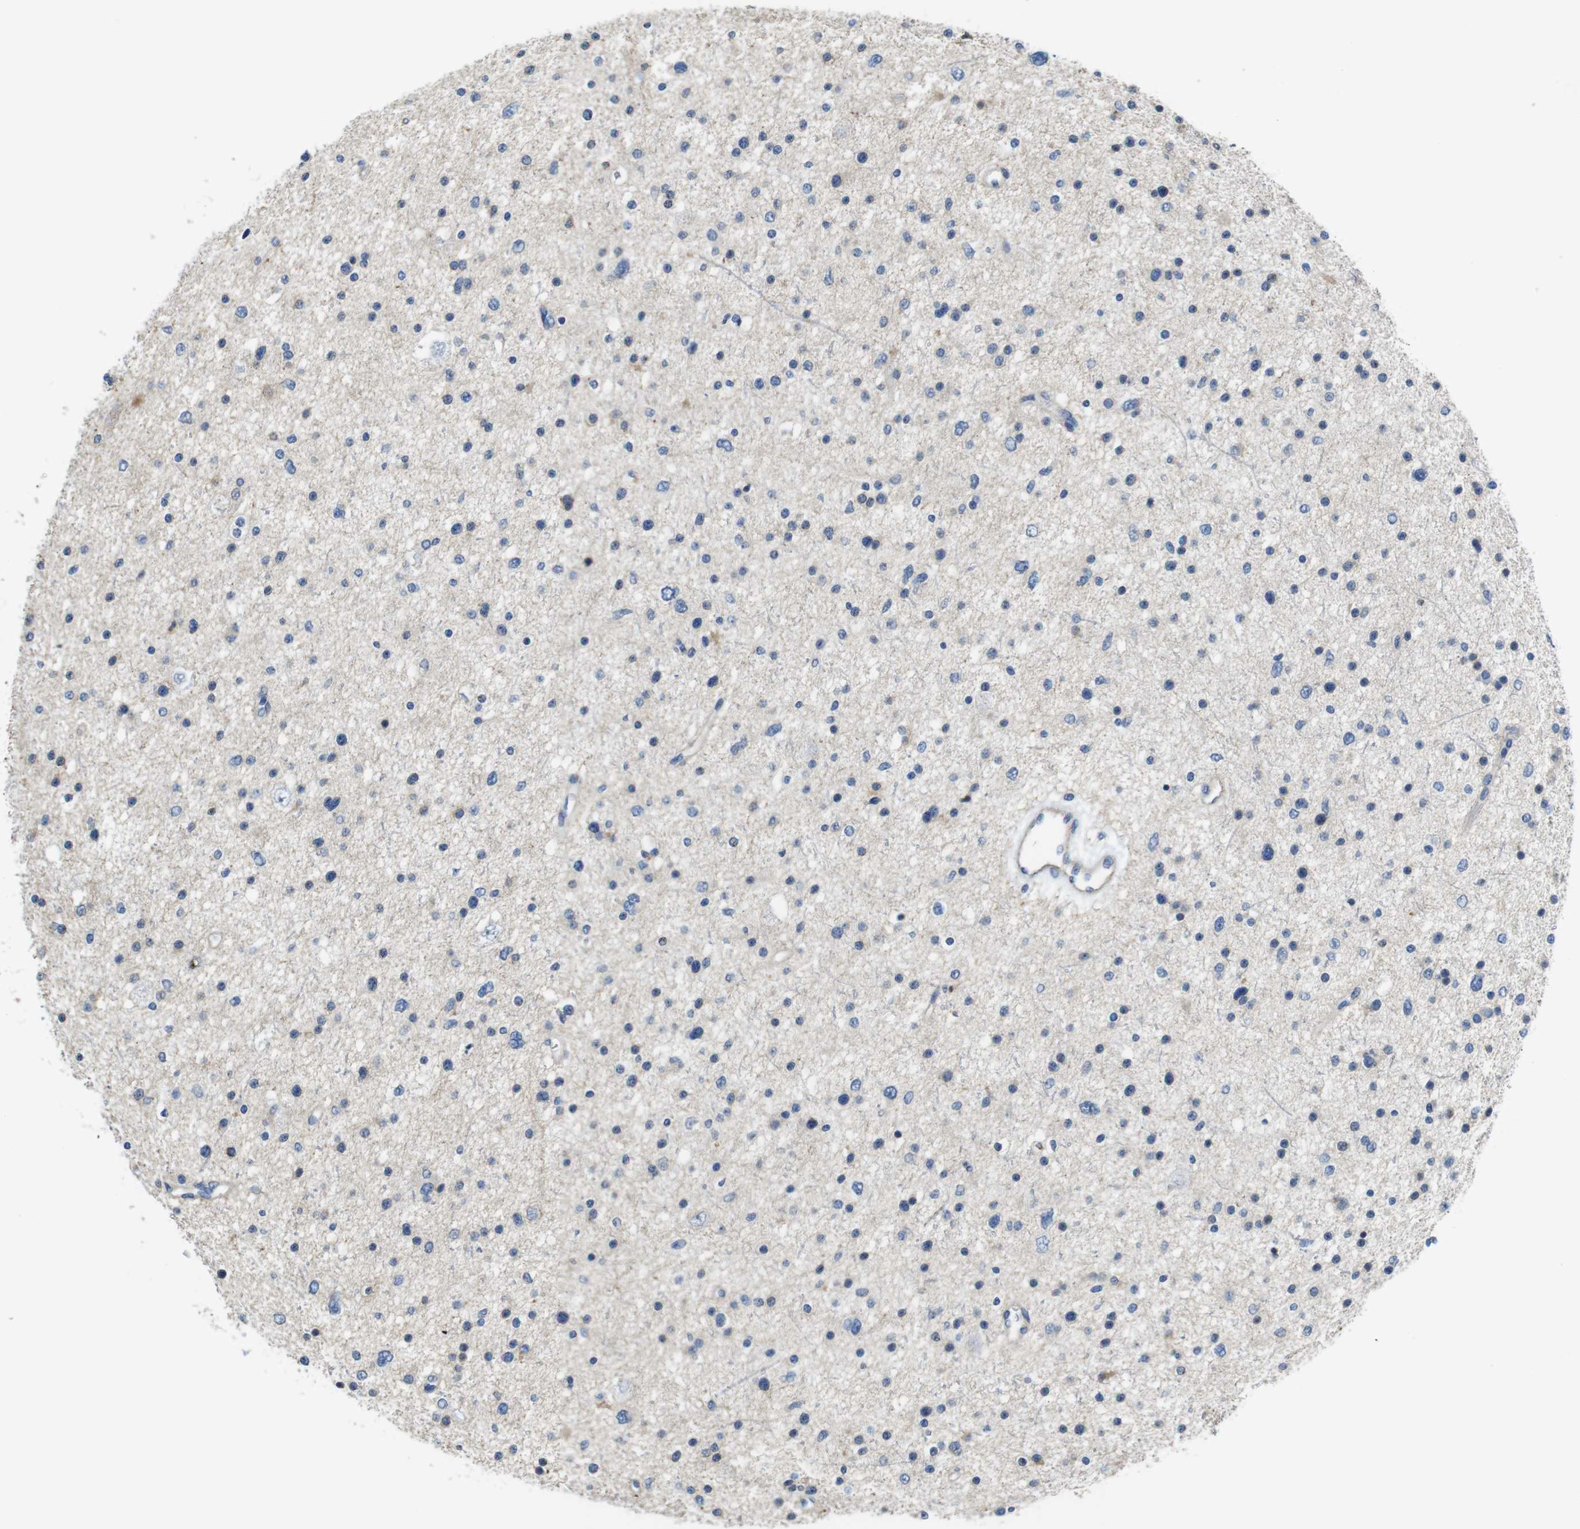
{"staining": {"intensity": "negative", "quantity": "none", "location": "none"}, "tissue": "glioma", "cell_type": "Tumor cells", "image_type": "cancer", "snomed": [{"axis": "morphology", "description": "Glioma, malignant, Low grade"}, {"axis": "topography", "description": "Brain"}], "caption": "An IHC micrograph of low-grade glioma (malignant) is shown. There is no staining in tumor cells of low-grade glioma (malignant).", "gene": "CDH8", "patient": {"sex": "female", "age": 37}}